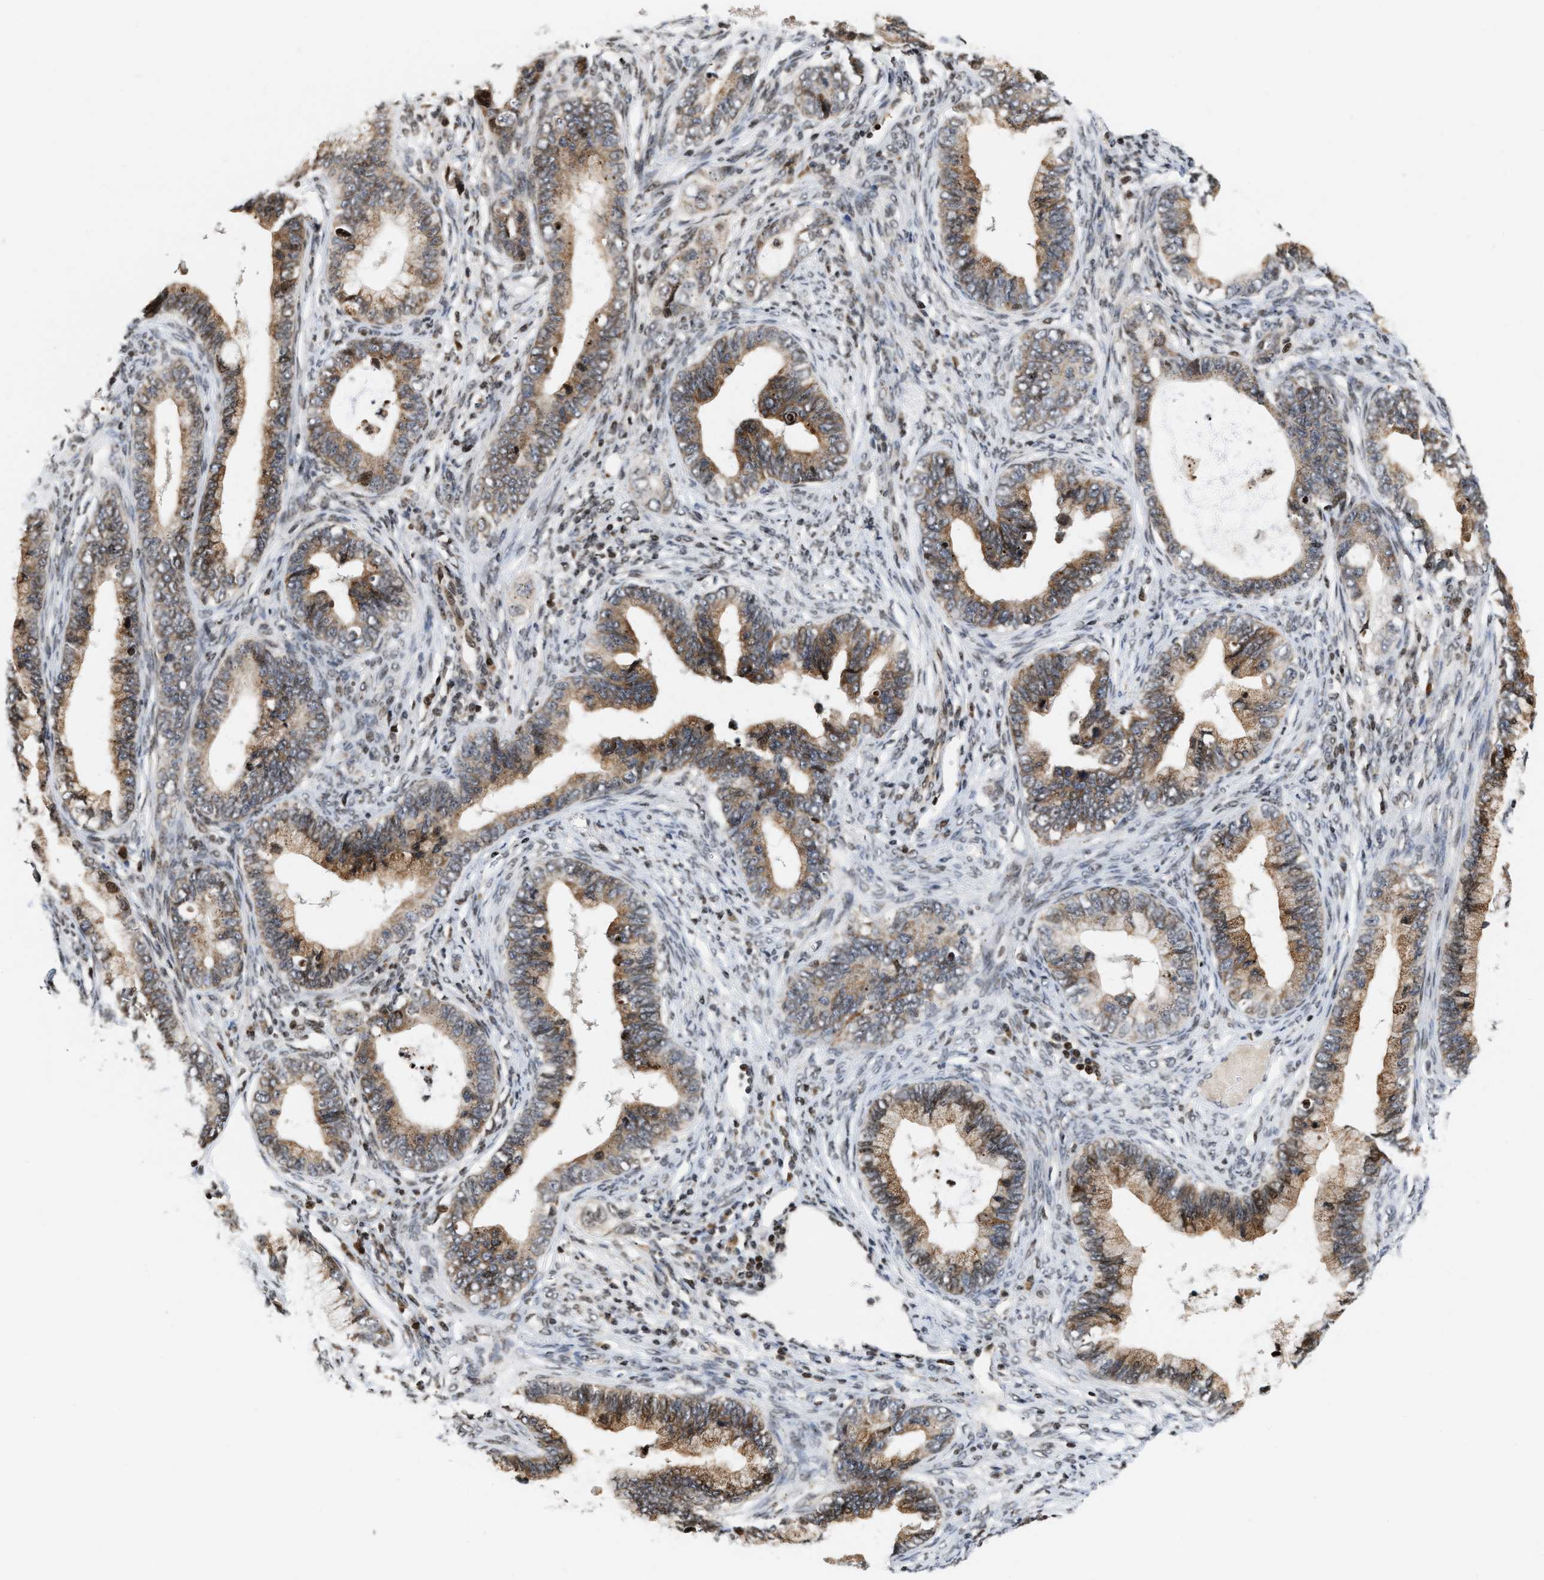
{"staining": {"intensity": "moderate", "quantity": ">75%", "location": "cytoplasmic/membranous"}, "tissue": "cervical cancer", "cell_type": "Tumor cells", "image_type": "cancer", "snomed": [{"axis": "morphology", "description": "Adenocarcinoma, NOS"}, {"axis": "topography", "description": "Cervix"}], "caption": "Cervical cancer (adenocarcinoma) stained for a protein exhibits moderate cytoplasmic/membranous positivity in tumor cells. The staining is performed using DAB brown chromogen to label protein expression. The nuclei are counter-stained blue using hematoxylin.", "gene": "PDZD2", "patient": {"sex": "female", "age": 44}}